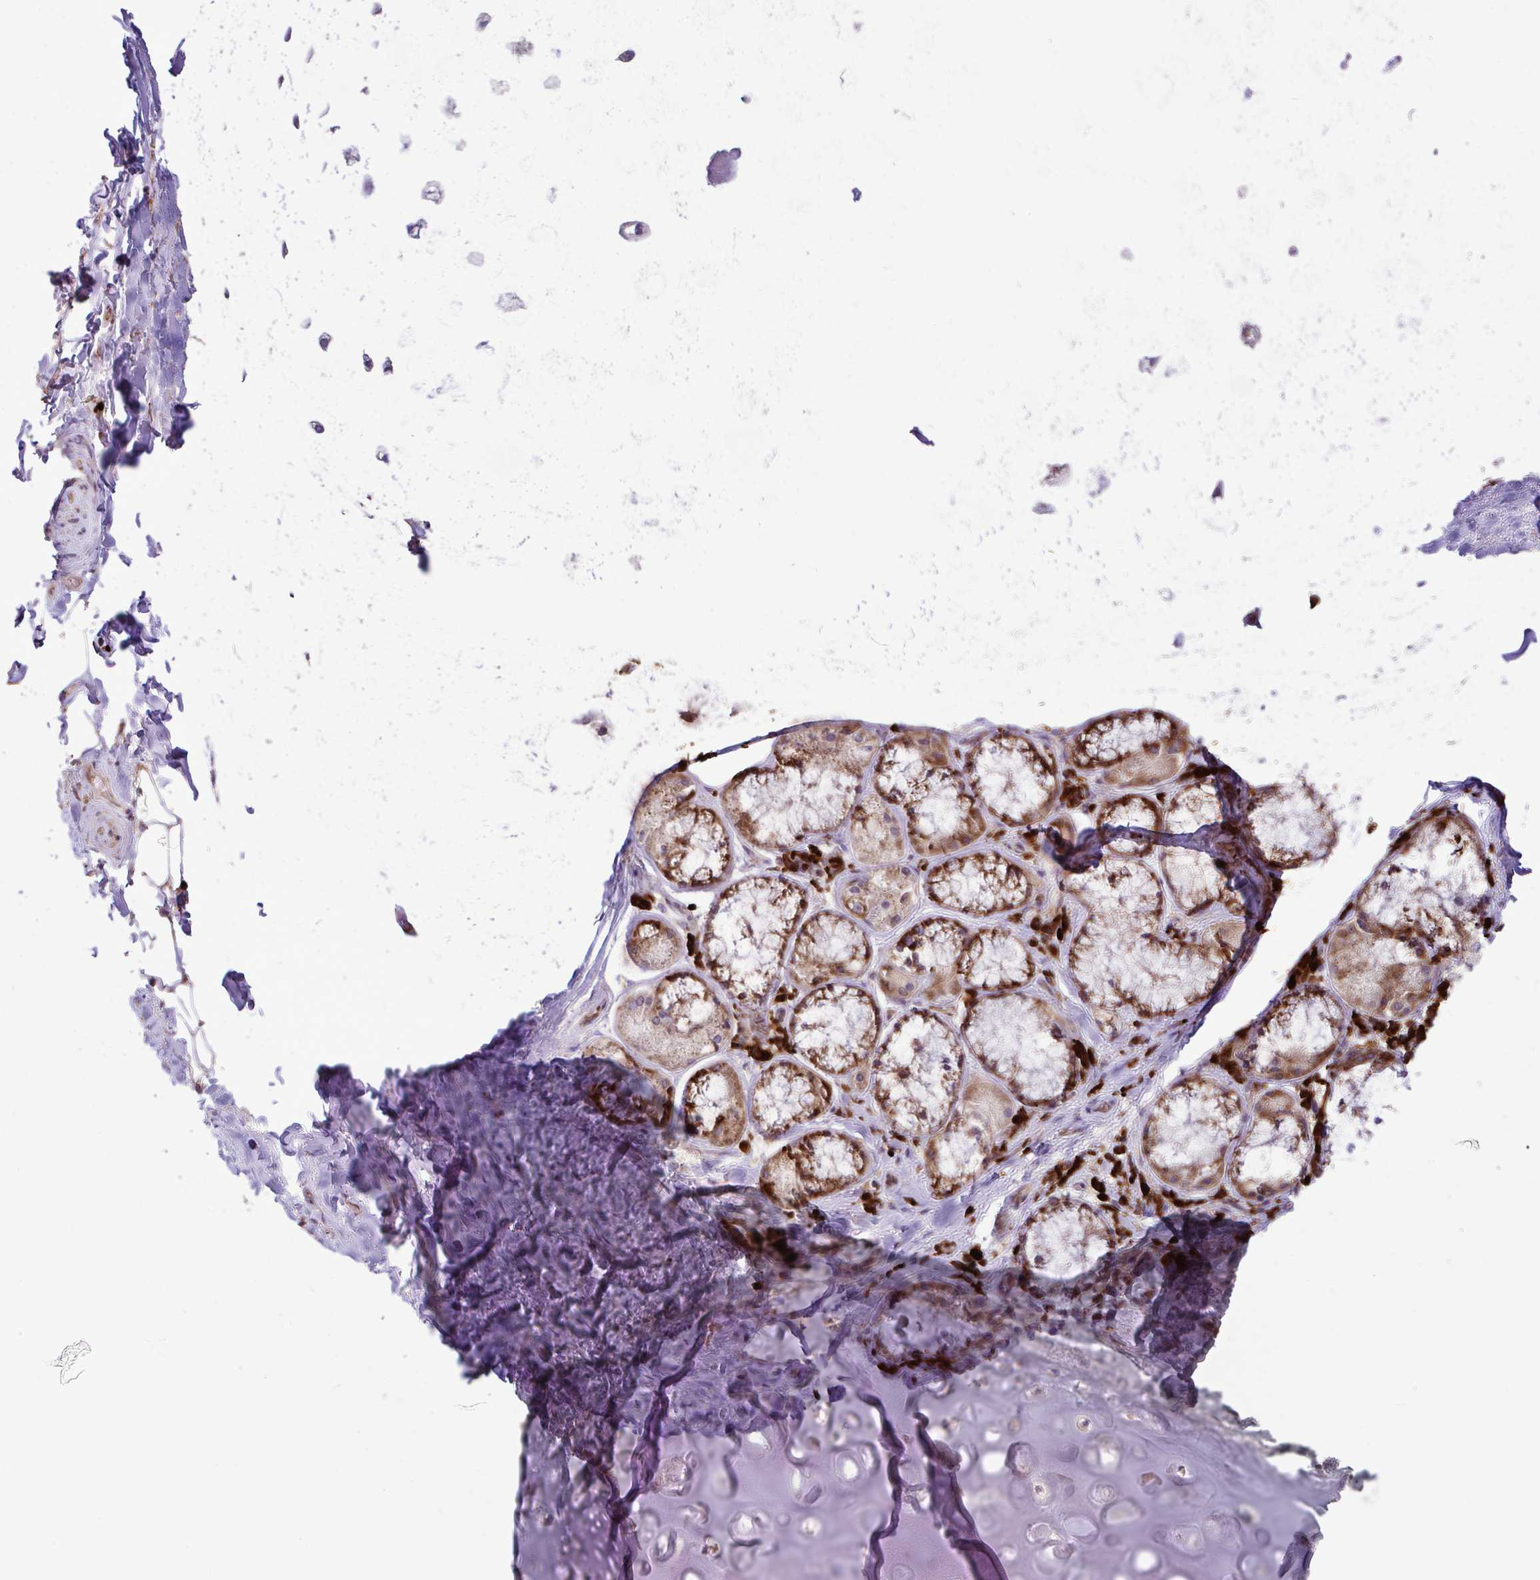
{"staining": {"intensity": "strong", "quantity": "<25%", "location": "cytoplasmic/membranous"}, "tissue": "soft tissue", "cell_type": "Chondrocytes", "image_type": "normal", "snomed": [{"axis": "morphology", "description": "Normal tissue, NOS"}, {"axis": "topography", "description": "Cartilage tissue"}, {"axis": "topography", "description": "Bronchus"}], "caption": "A medium amount of strong cytoplasmic/membranous expression is identified in about <25% of chondrocytes in unremarkable soft tissue. (IHC, brightfield microscopy, high magnification).", "gene": "LIMS1", "patient": {"sex": "male", "age": 64}}